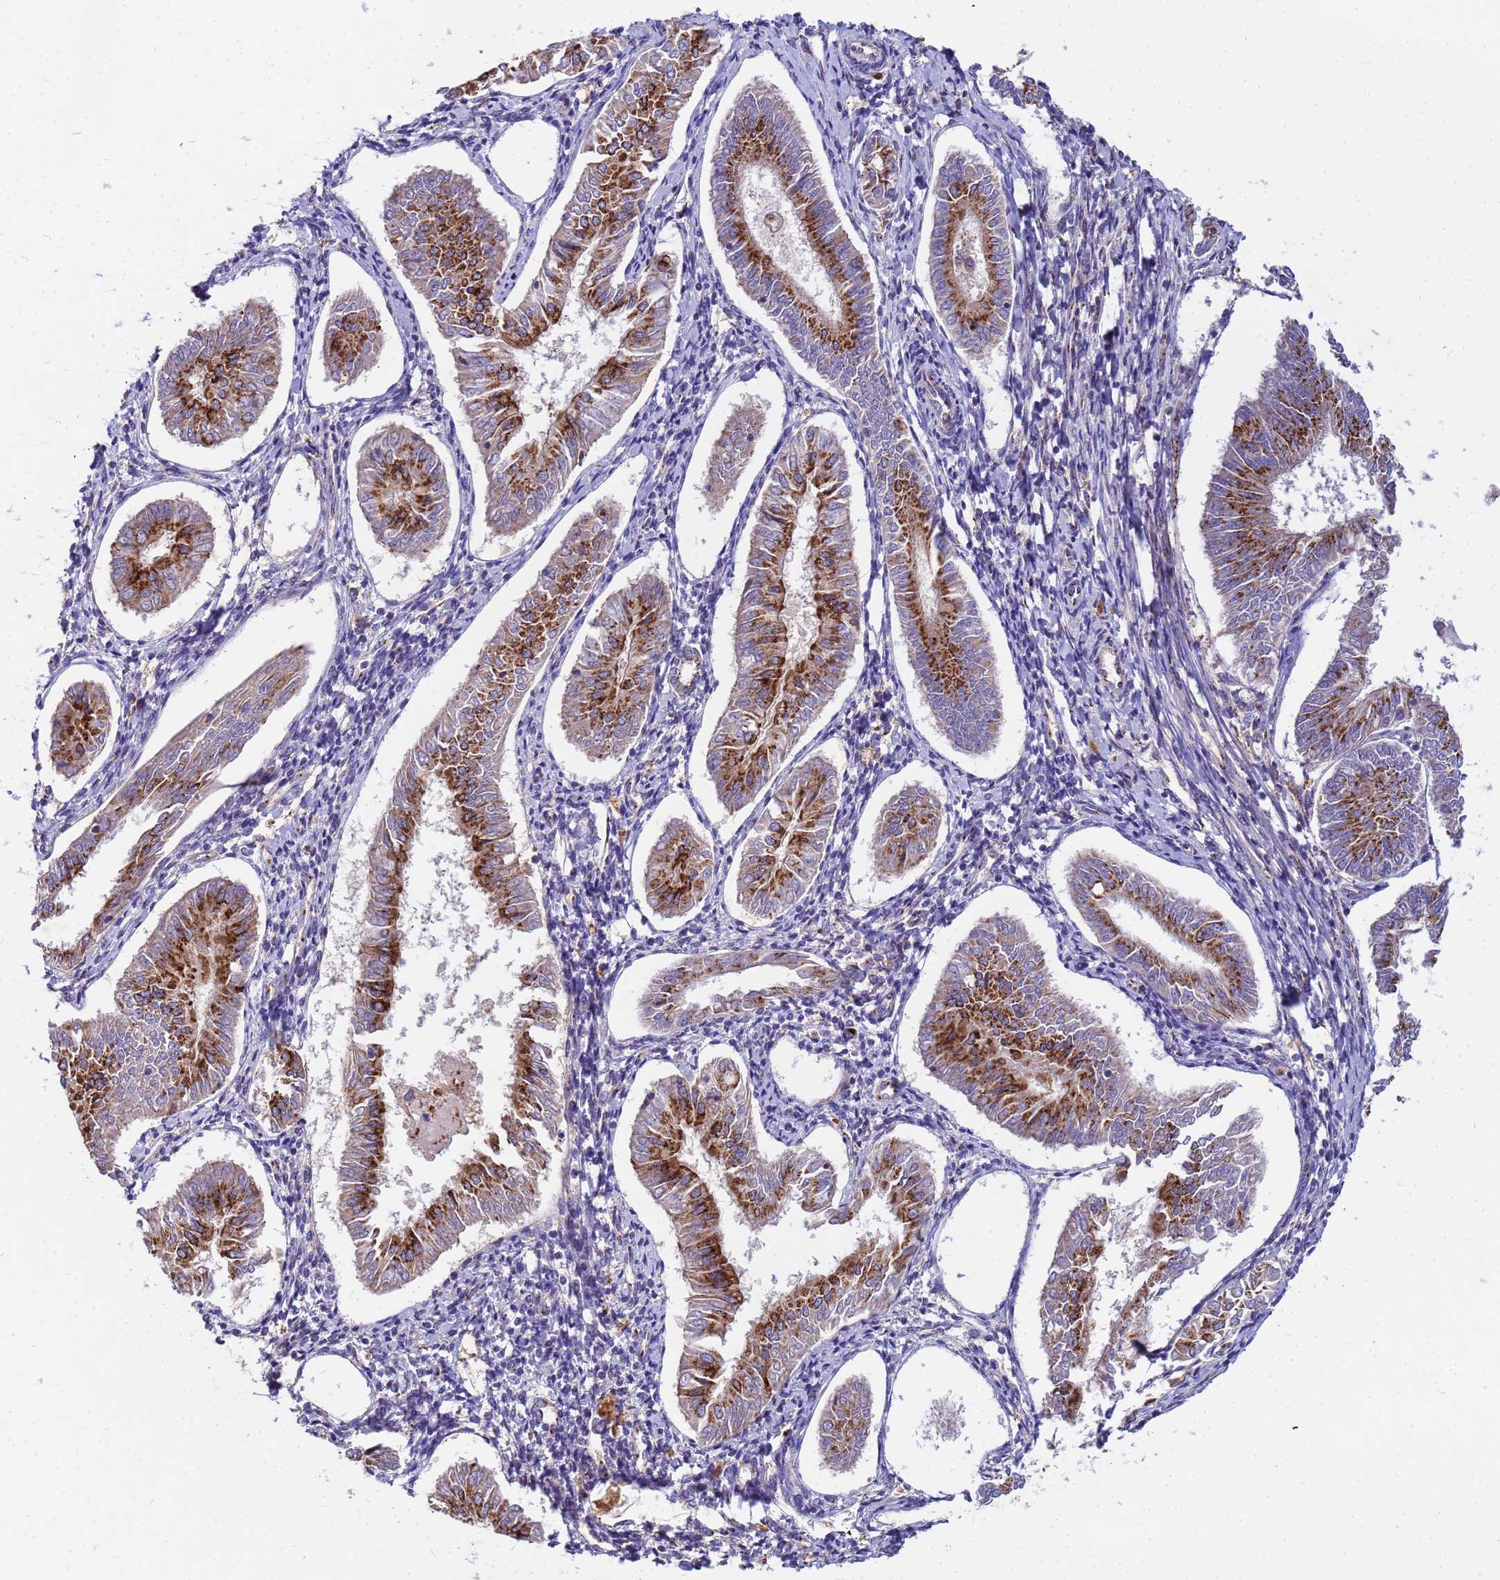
{"staining": {"intensity": "strong", "quantity": ">75%", "location": "cytoplasmic/membranous"}, "tissue": "endometrial cancer", "cell_type": "Tumor cells", "image_type": "cancer", "snomed": [{"axis": "morphology", "description": "Adenocarcinoma, NOS"}, {"axis": "topography", "description": "Endometrium"}], "caption": "There is high levels of strong cytoplasmic/membranous staining in tumor cells of adenocarcinoma (endometrial), as demonstrated by immunohistochemical staining (brown color).", "gene": "HPS3", "patient": {"sex": "female", "age": 58}}